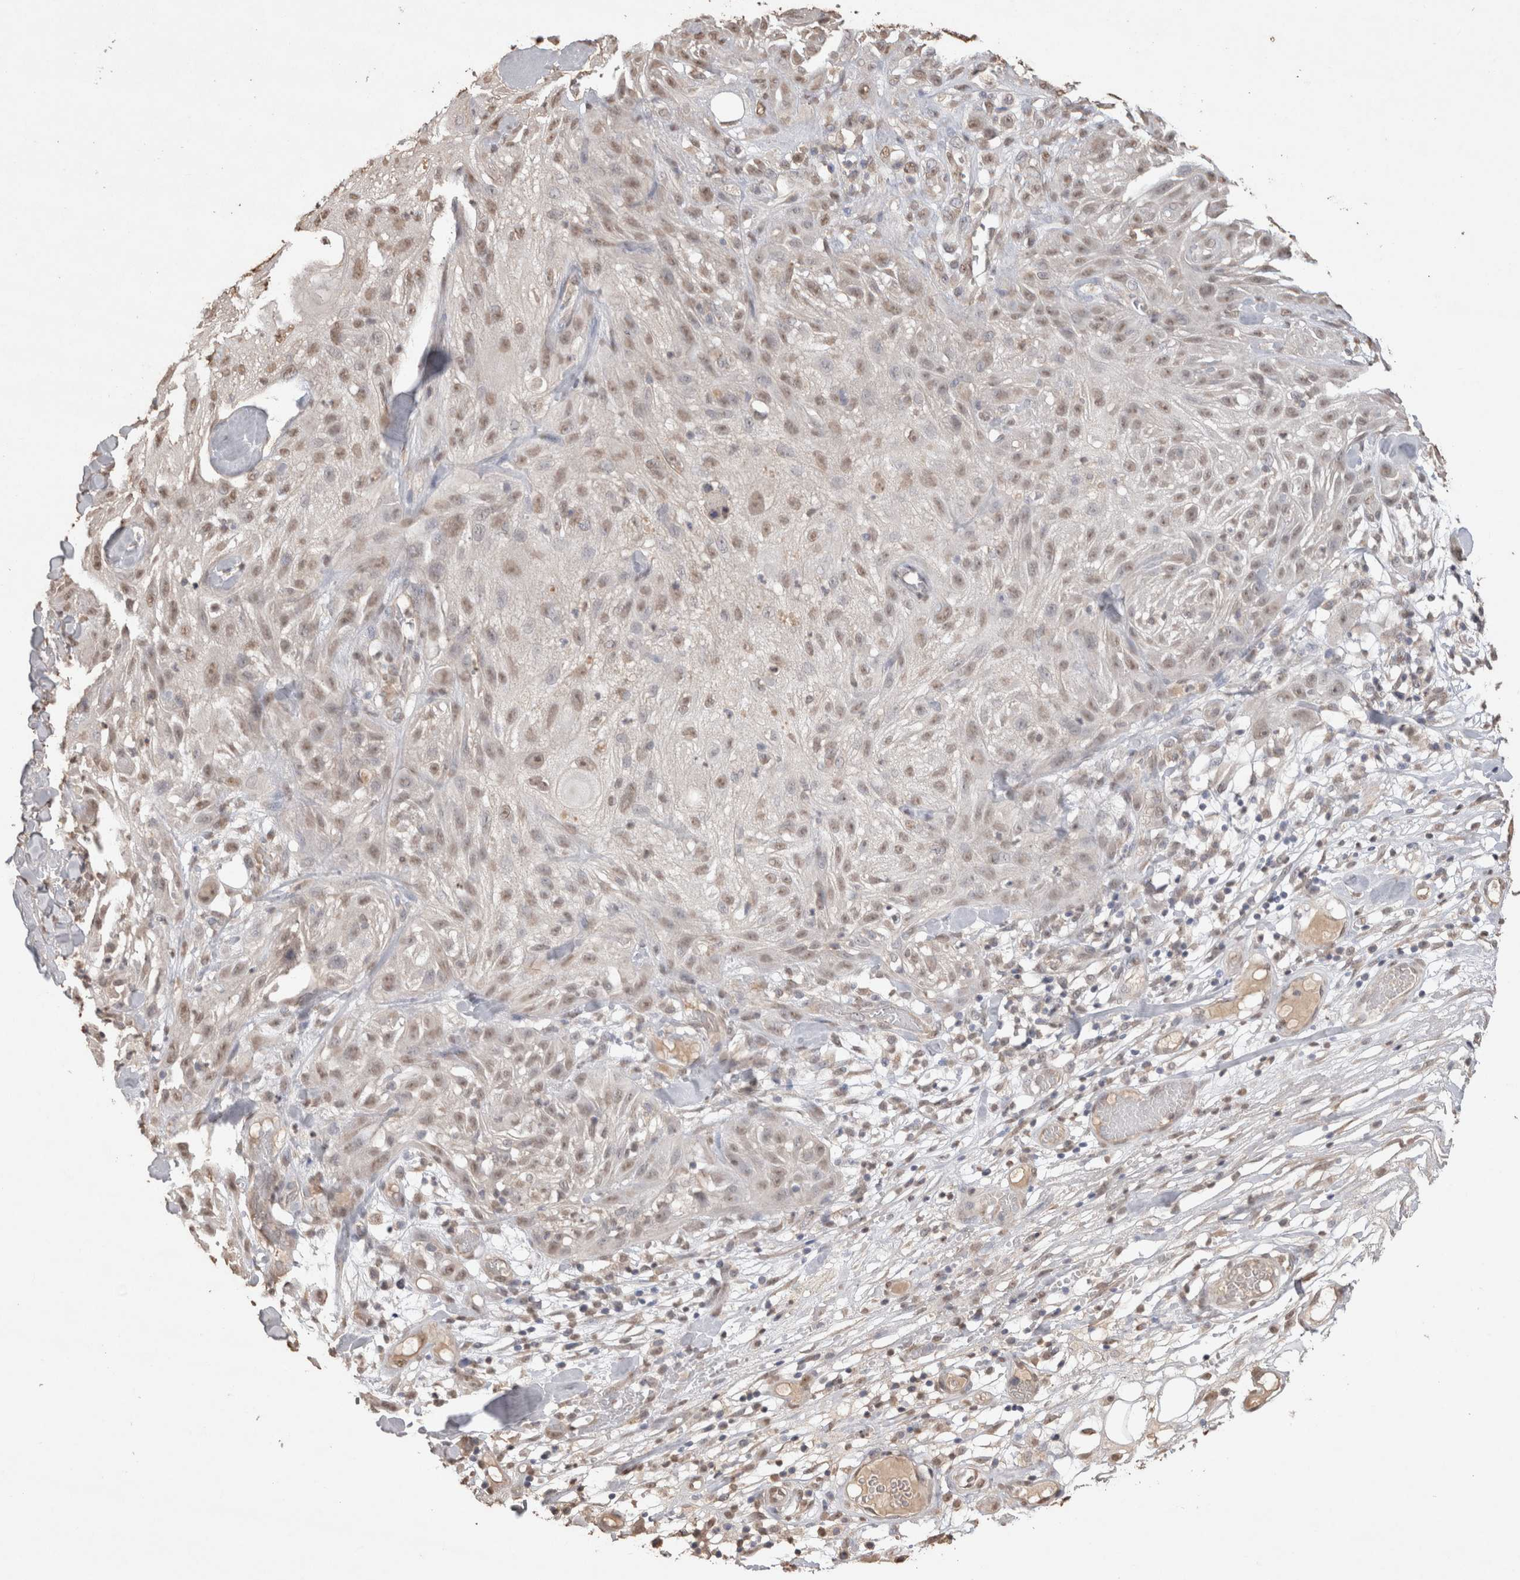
{"staining": {"intensity": "weak", "quantity": "25%-75%", "location": "nuclear"}, "tissue": "skin cancer", "cell_type": "Tumor cells", "image_type": "cancer", "snomed": [{"axis": "morphology", "description": "Squamous cell carcinoma, NOS"}, {"axis": "topography", "description": "Skin"}], "caption": "An immunohistochemistry photomicrograph of tumor tissue is shown. Protein staining in brown labels weak nuclear positivity in skin squamous cell carcinoma within tumor cells. (IHC, brightfield microscopy, high magnification).", "gene": "MLX", "patient": {"sex": "male", "age": 75}}